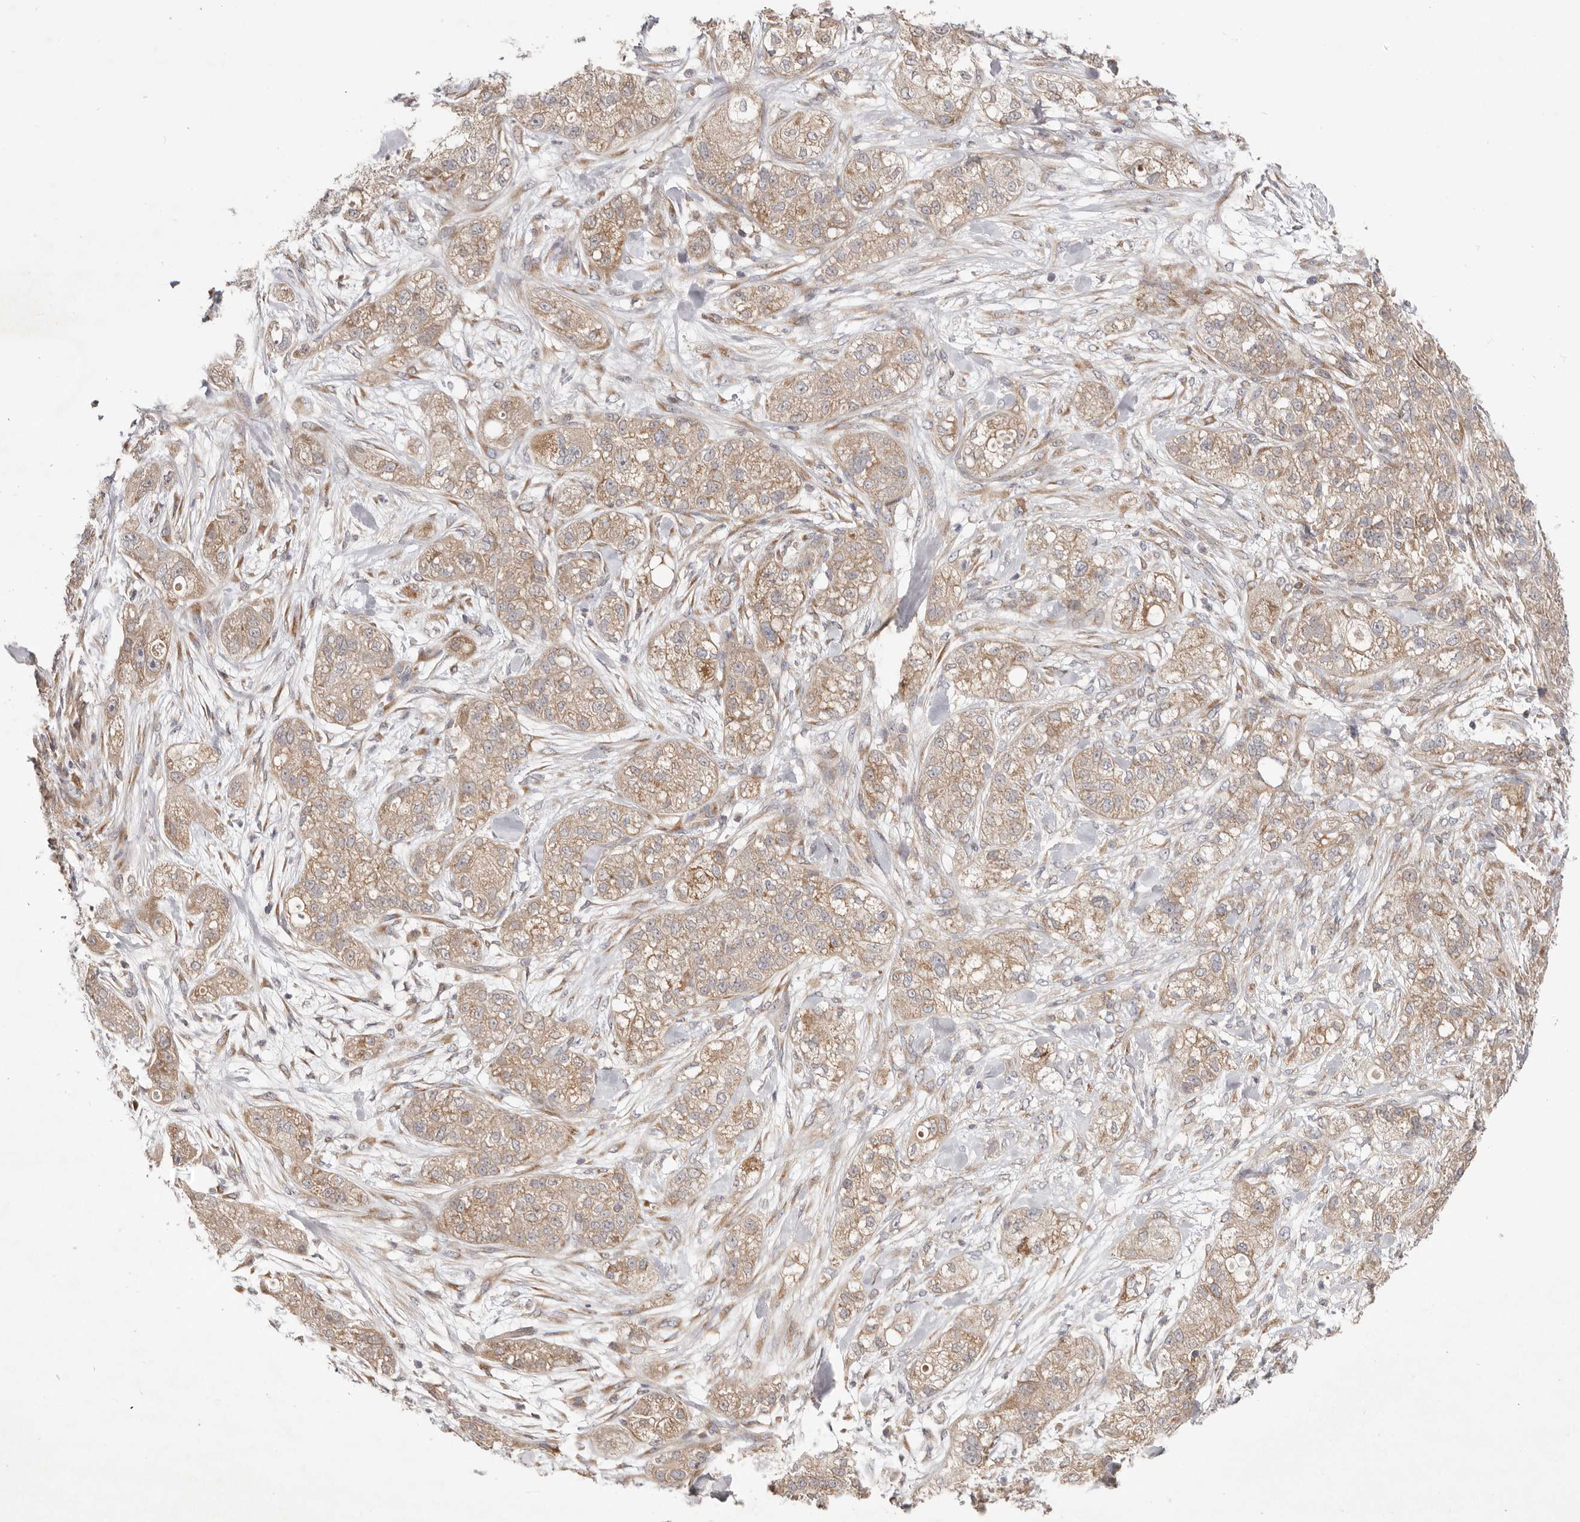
{"staining": {"intensity": "weak", "quantity": ">75%", "location": "cytoplasmic/membranous"}, "tissue": "pancreatic cancer", "cell_type": "Tumor cells", "image_type": "cancer", "snomed": [{"axis": "morphology", "description": "Adenocarcinoma, NOS"}, {"axis": "topography", "description": "Pancreas"}], "caption": "Protein staining demonstrates weak cytoplasmic/membranous expression in about >75% of tumor cells in pancreatic cancer.", "gene": "LRP6", "patient": {"sex": "female", "age": 78}}